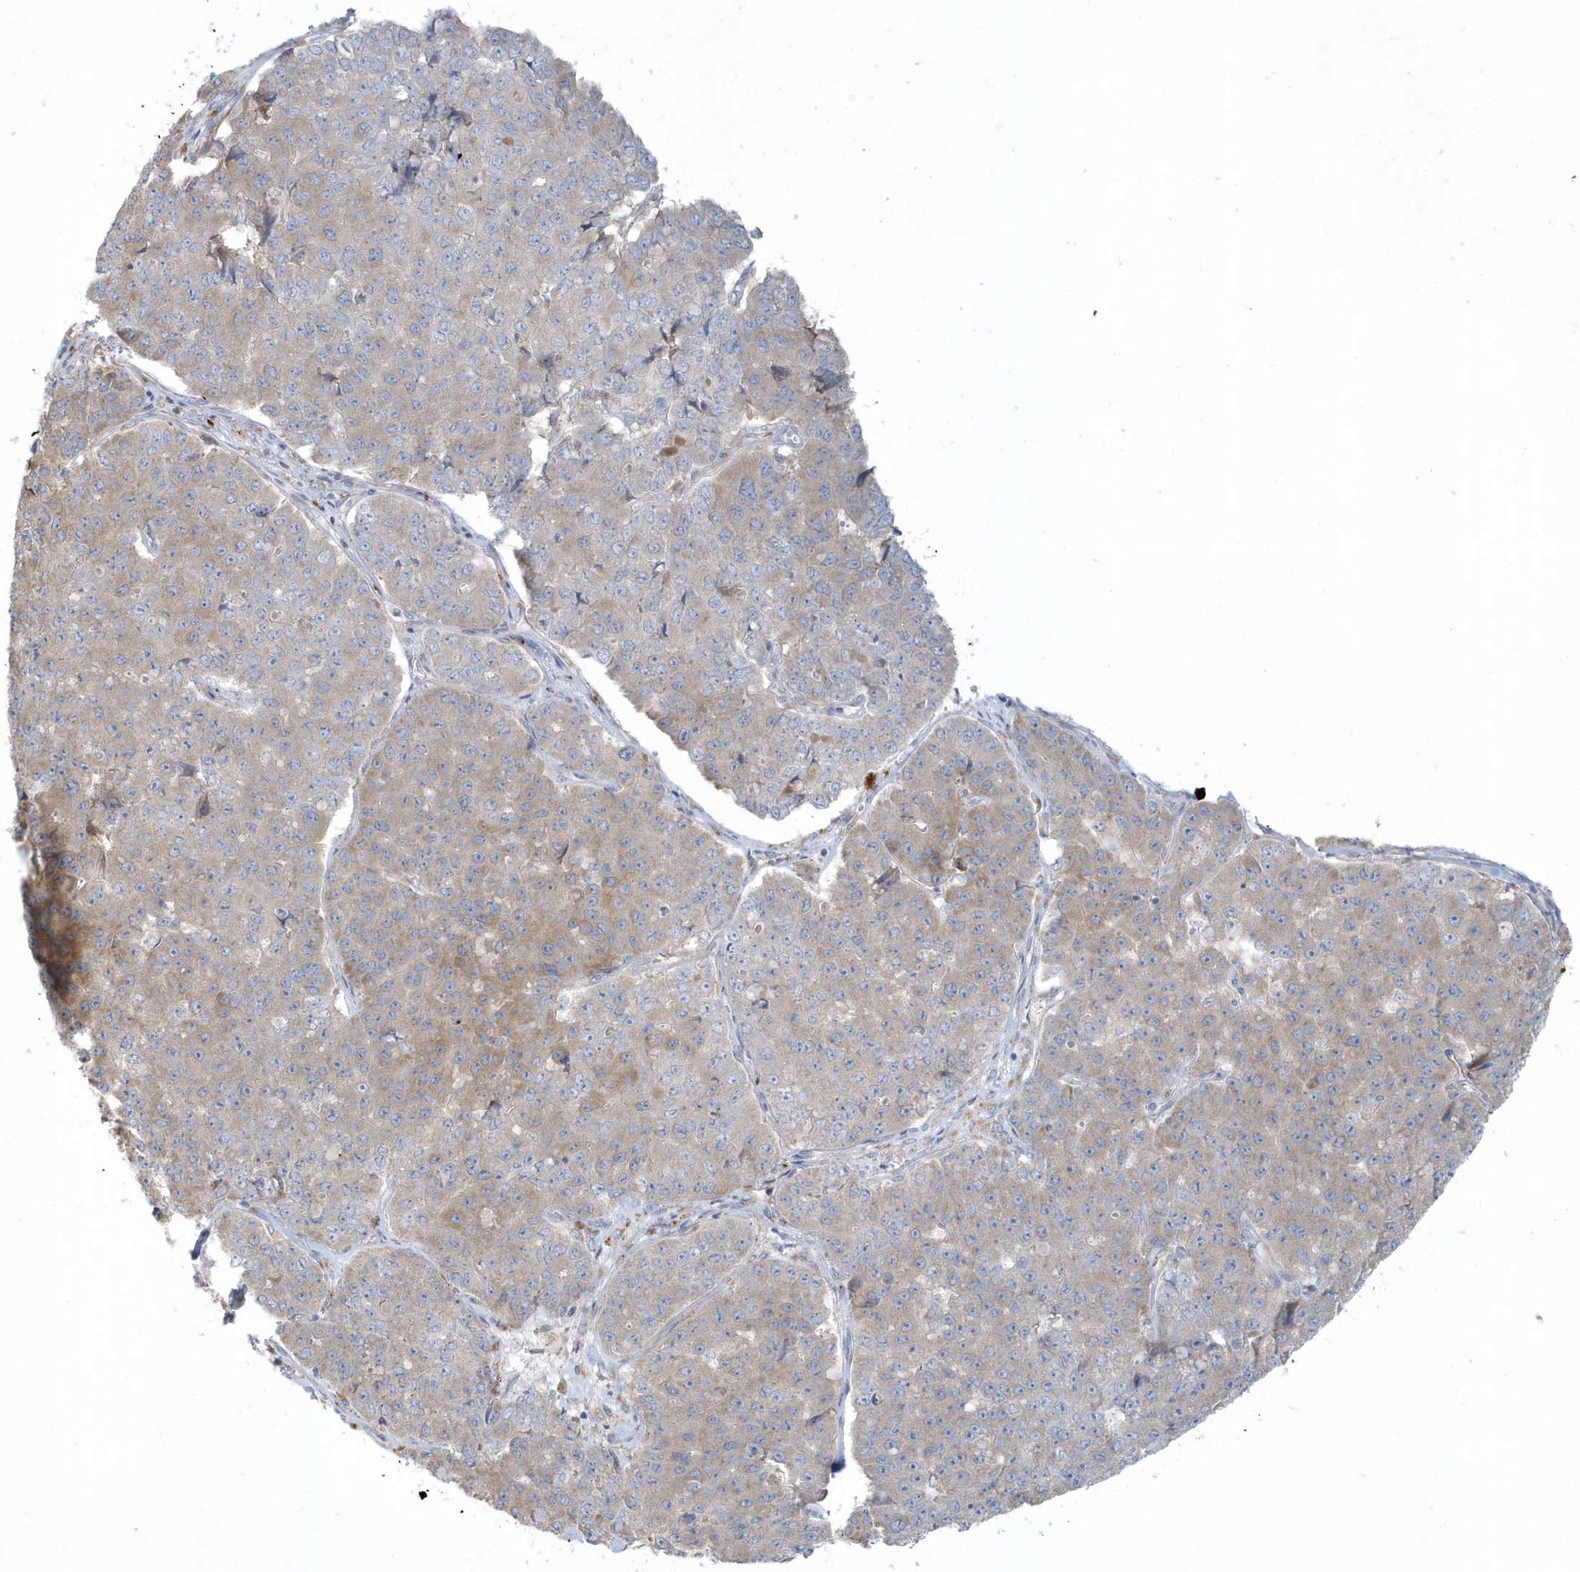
{"staining": {"intensity": "weak", "quantity": "25%-75%", "location": "cytoplasmic/membranous"}, "tissue": "pancreatic cancer", "cell_type": "Tumor cells", "image_type": "cancer", "snomed": [{"axis": "morphology", "description": "Adenocarcinoma, NOS"}, {"axis": "topography", "description": "Pancreas"}], "caption": "Pancreatic adenocarcinoma tissue exhibits weak cytoplasmic/membranous expression in approximately 25%-75% of tumor cells", "gene": "THADA", "patient": {"sex": "male", "age": 50}}